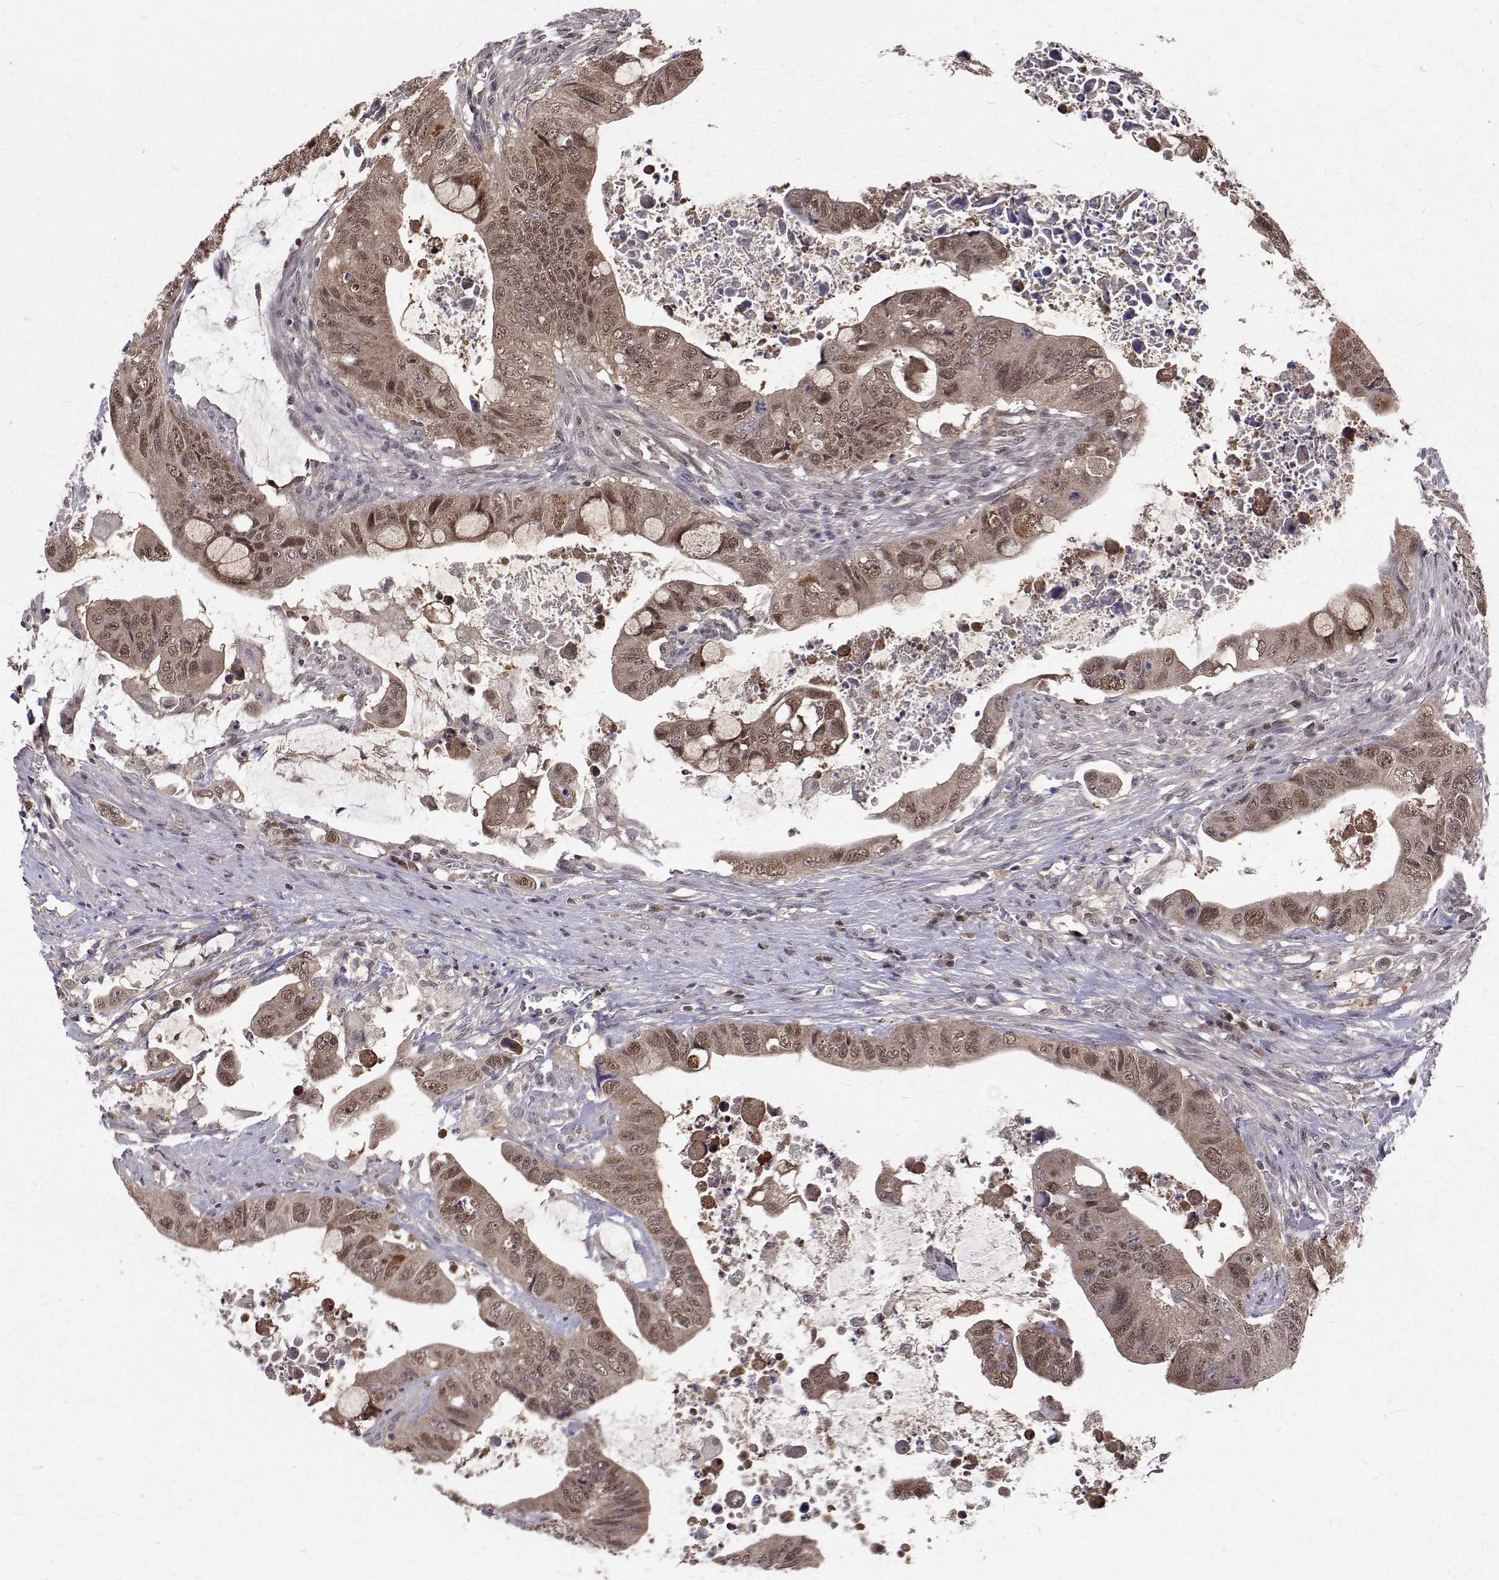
{"staining": {"intensity": "weak", "quantity": ">75%", "location": "cytoplasmic/membranous,nuclear"}, "tissue": "colorectal cancer", "cell_type": "Tumor cells", "image_type": "cancer", "snomed": [{"axis": "morphology", "description": "Adenocarcinoma, NOS"}, {"axis": "topography", "description": "Colon"}], "caption": "DAB immunohistochemical staining of colorectal cancer (adenocarcinoma) displays weak cytoplasmic/membranous and nuclear protein expression in about >75% of tumor cells. (Brightfield microscopy of DAB IHC at high magnification).", "gene": "NIF3L1", "patient": {"sex": "male", "age": 57}}